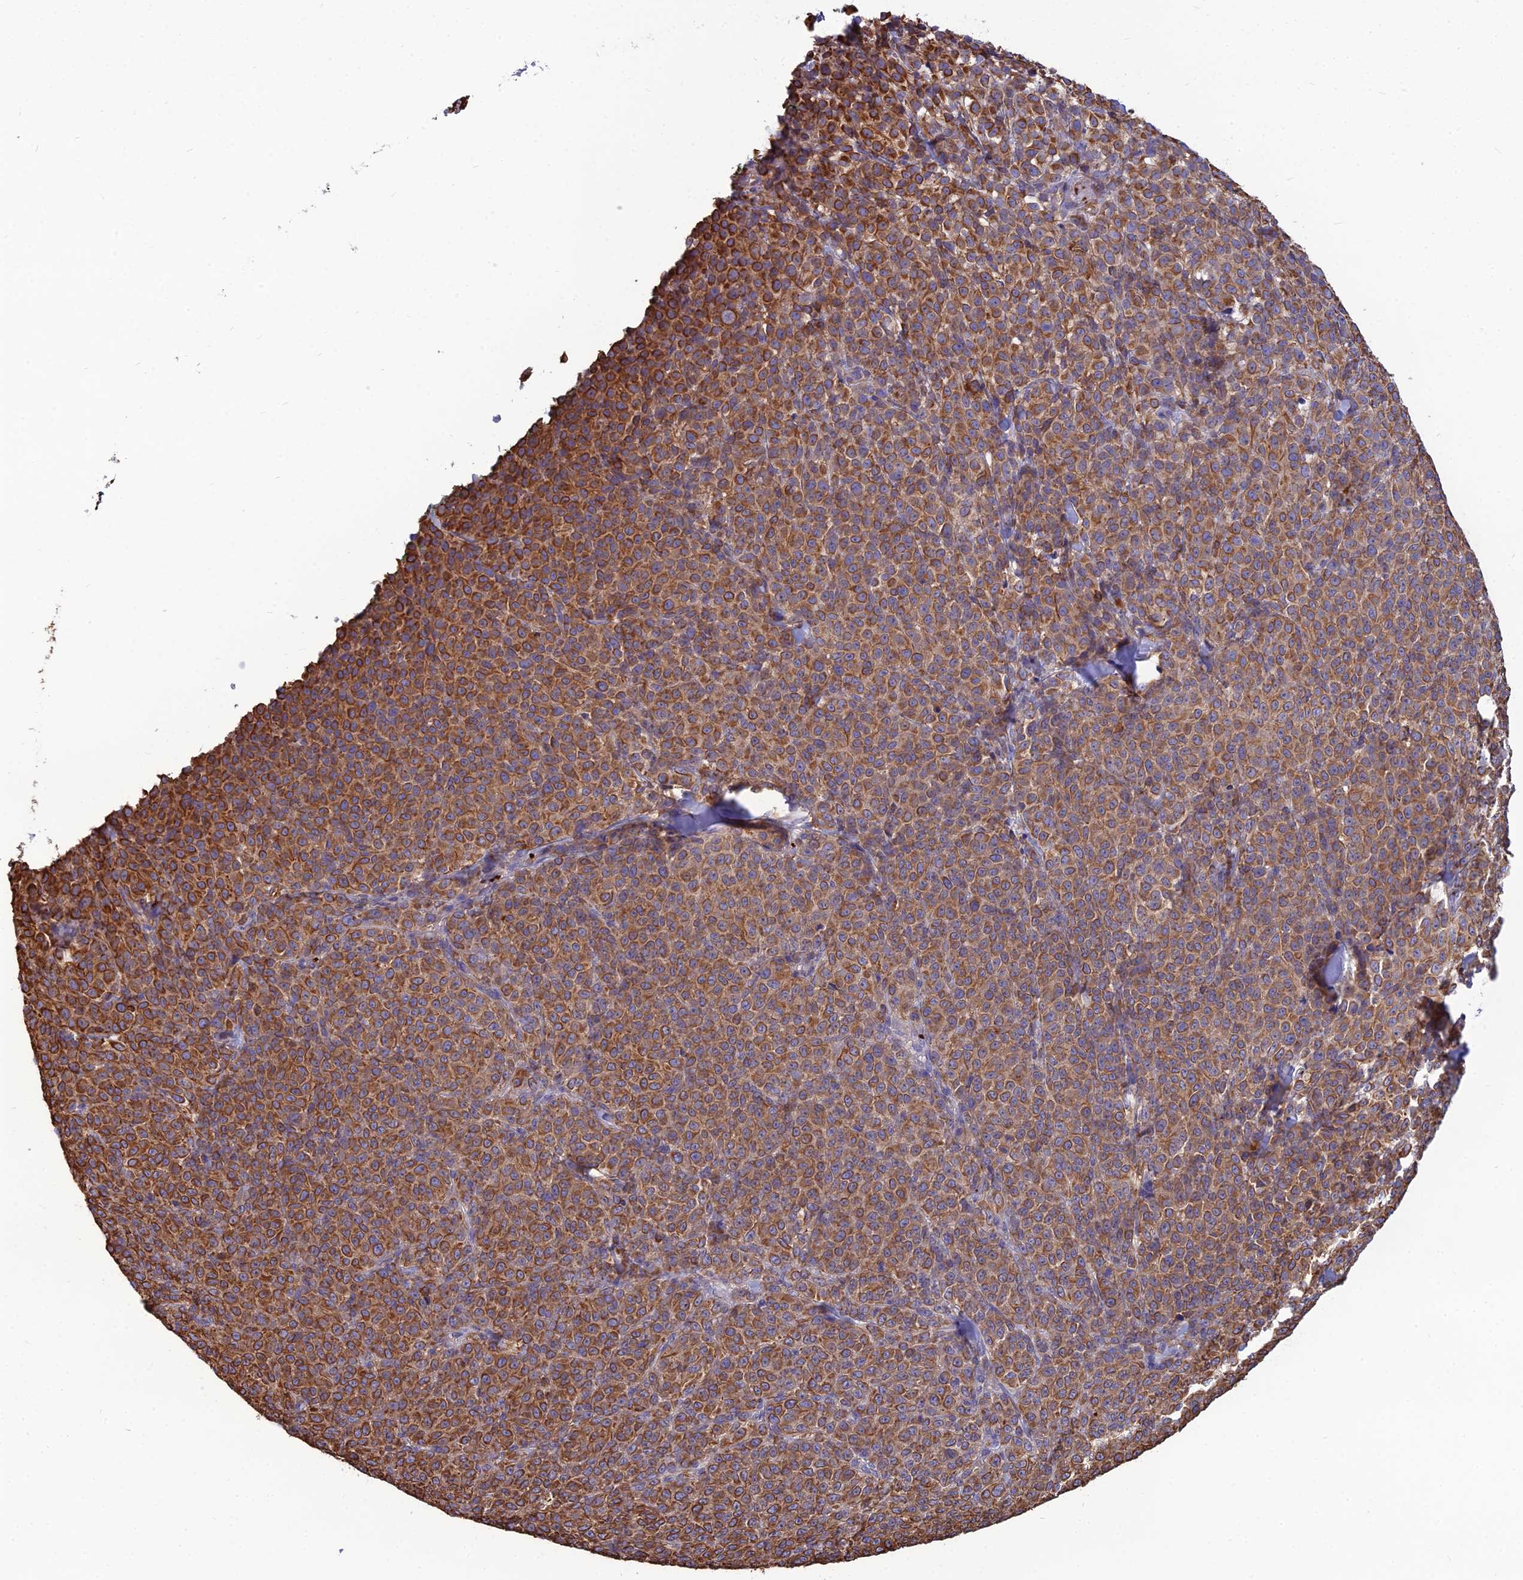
{"staining": {"intensity": "moderate", "quantity": ">75%", "location": "cytoplasmic/membranous"}, "tissue": "melanoma", "cell_type": "Tumor cells", "image_type": "cancer", "snomed": [{"axis": "morphology", "description": "Normal tissue, NOS"}, {"axis": "morphology", "description": "Malignant melanoma, NOS"}, {"axis": "topography", "description": "Skin"}], "caption": "Immunohistochemical staining of human malignant melanoma reveals medium levels of moderate cytoplasmic/membranous protein expression in about >75% of tumor cells.", "gene": "PSMD11", "patient": {"sex": "female", "age": 34}}